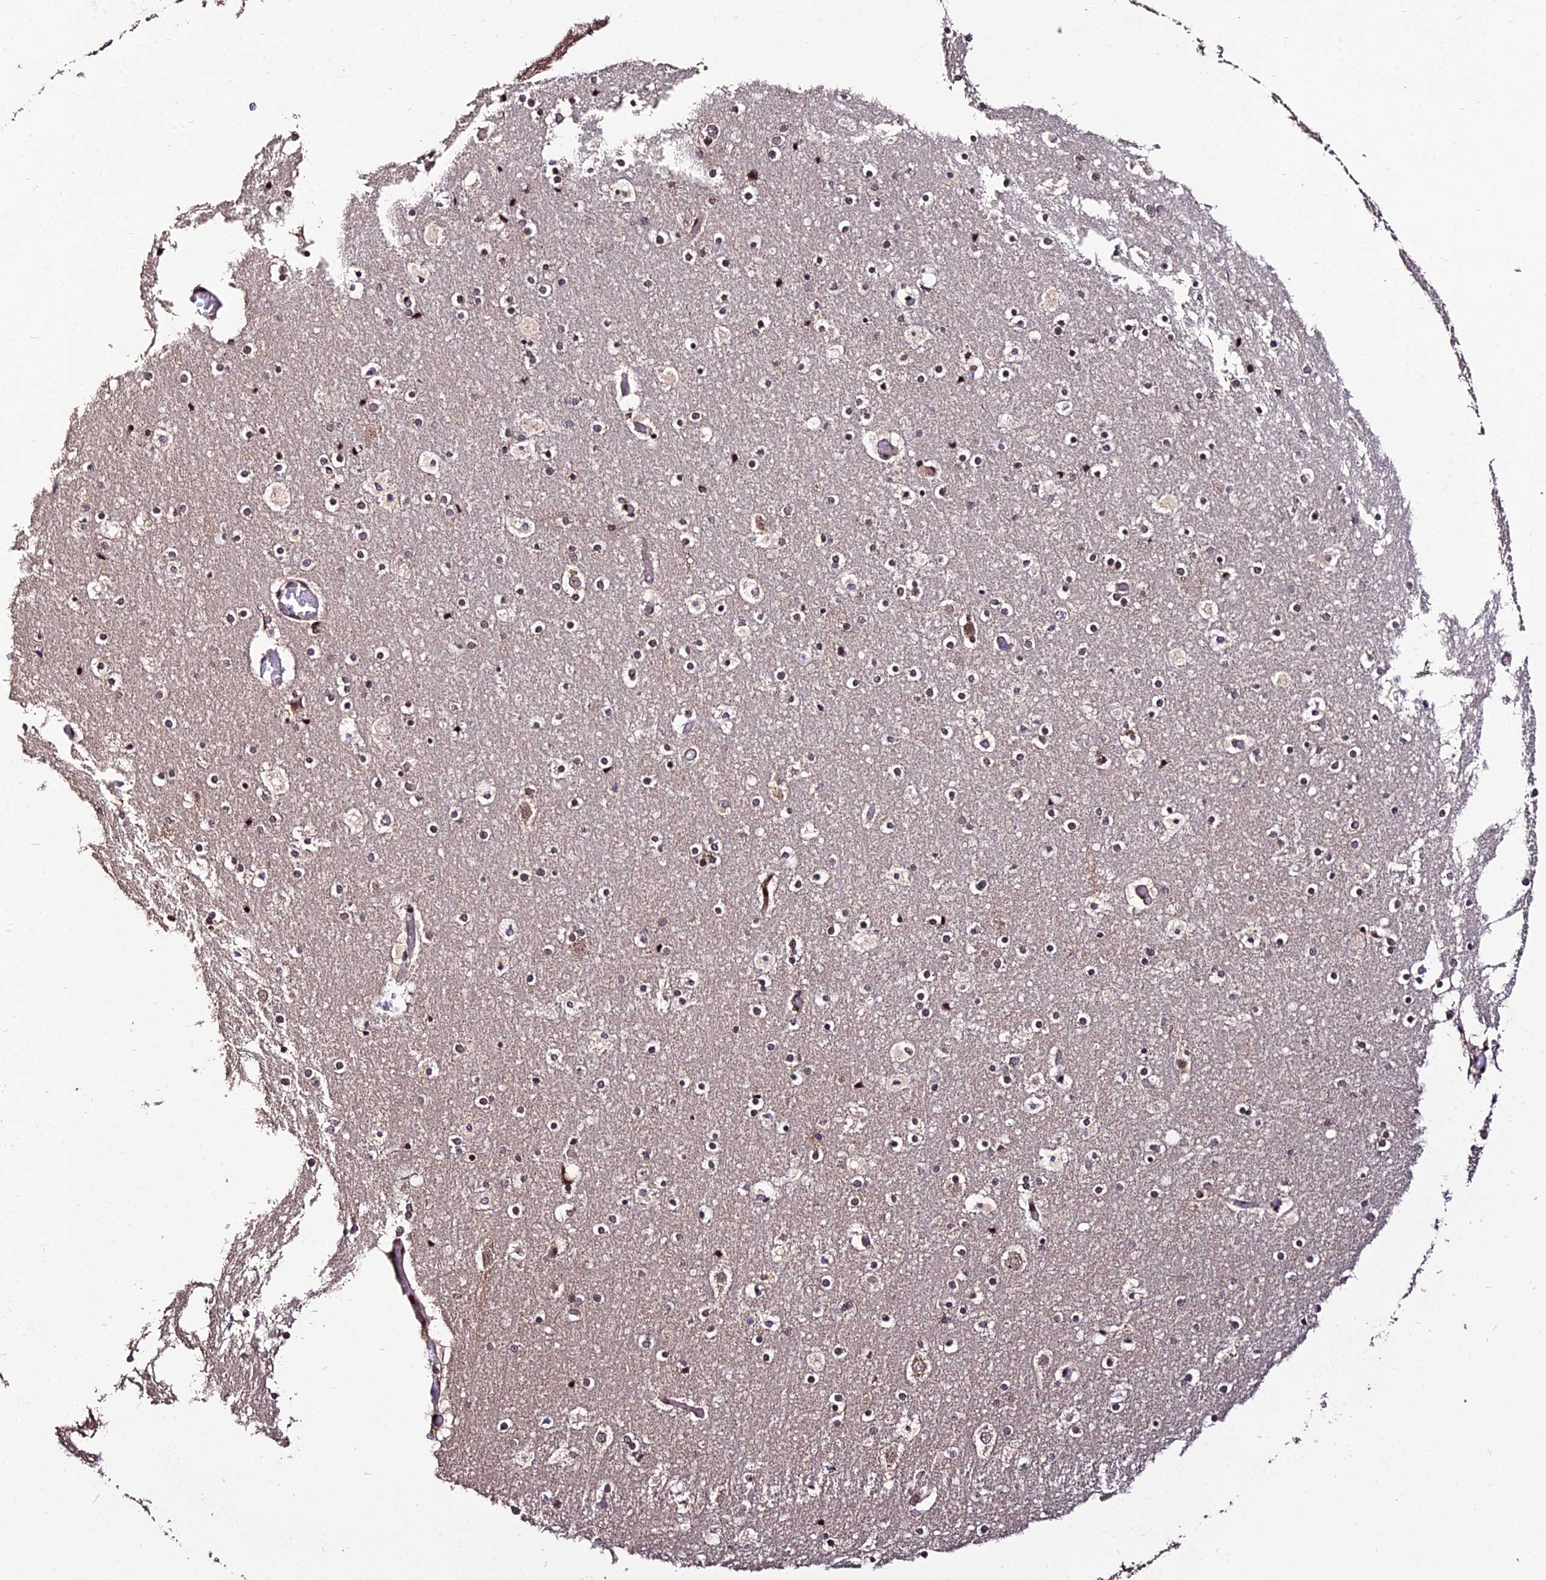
{"staining": {"intensity": "moderate", "quantity": "25%-75%", "location": "cytoplasmic/membranous,nuclear"}, "tissue": "cerebral cortex", "cell_type": "Endothelial cells", "image_type": "normal", "snomed": [{"axis": "morphology", "description": "Normal tissue, NOS"}, {"axis": "topography", "description": "Cerebral cortex"}], "caption": "An image showing moderate cytoplasmic/membranous,nuclear staining in approximately 25%-75% of endothelial cells in unremarkable cerebral cortex, as visualized by brown immunohistochemical staining.", "gene": "CIB3", "patient": {"sex": "male", "age": 57}}